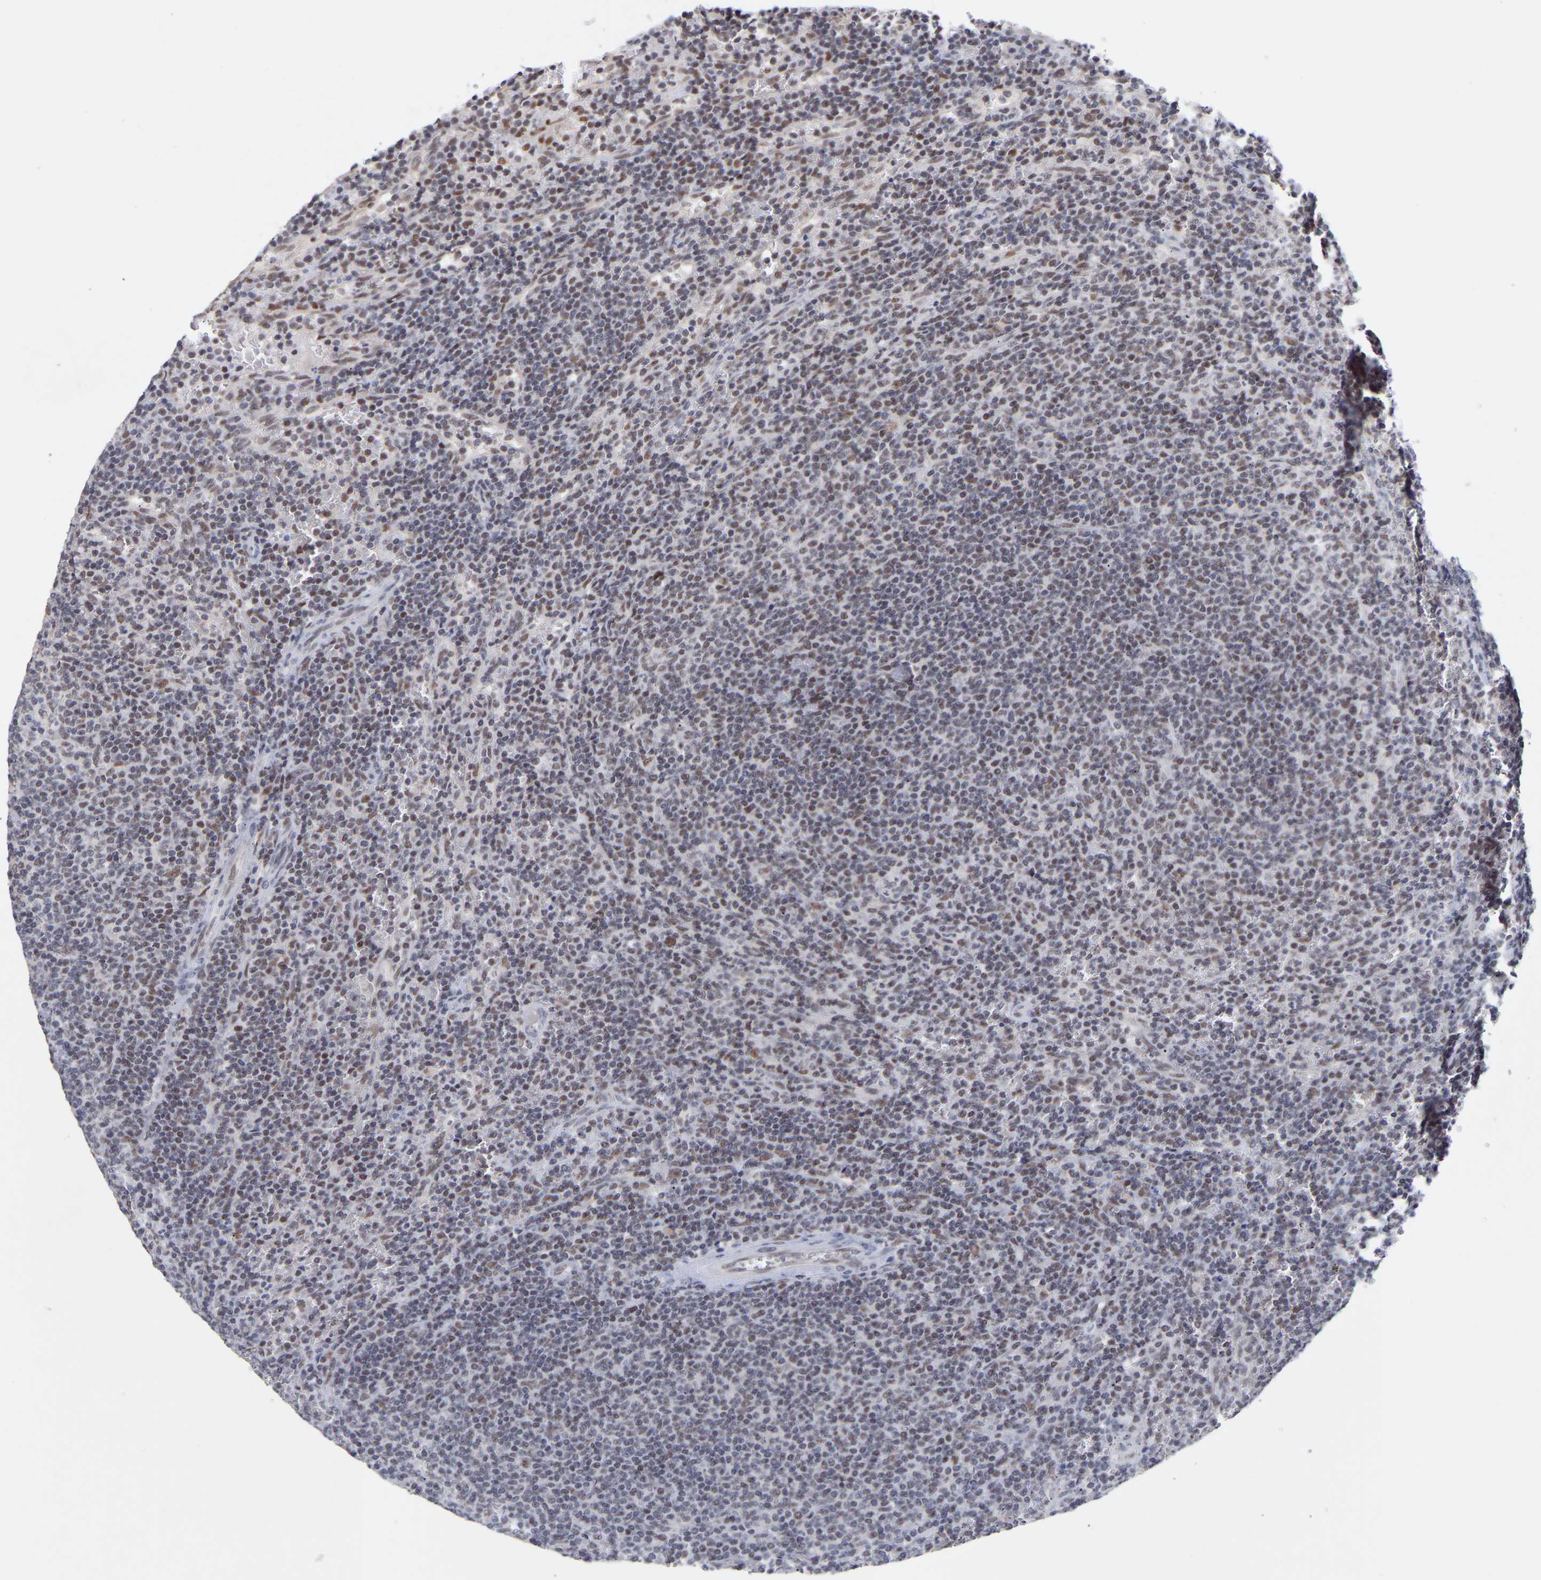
{"staining": {"intensity": "weak", "quantity": "<25%", "location": "nuclear"}, "tissue": "lymphoma", "cell_type": "Tumor cells", "image_type": "cancer", "snomed": [{"axis": "morphology", "description": "Malignant lymphoma, non-Hodgkin's type, Low grade"}, {"axis": "topography", "description": "Spleen"}], "caption": "High power microscopy histopathology image of an IHC image of malignant lymphoma, non-Hodgkin's type (low-grade), revealing no significant staining in tumor cells.", "gene": "RBM15", "patient": {"sex": "female", "age": 50}}